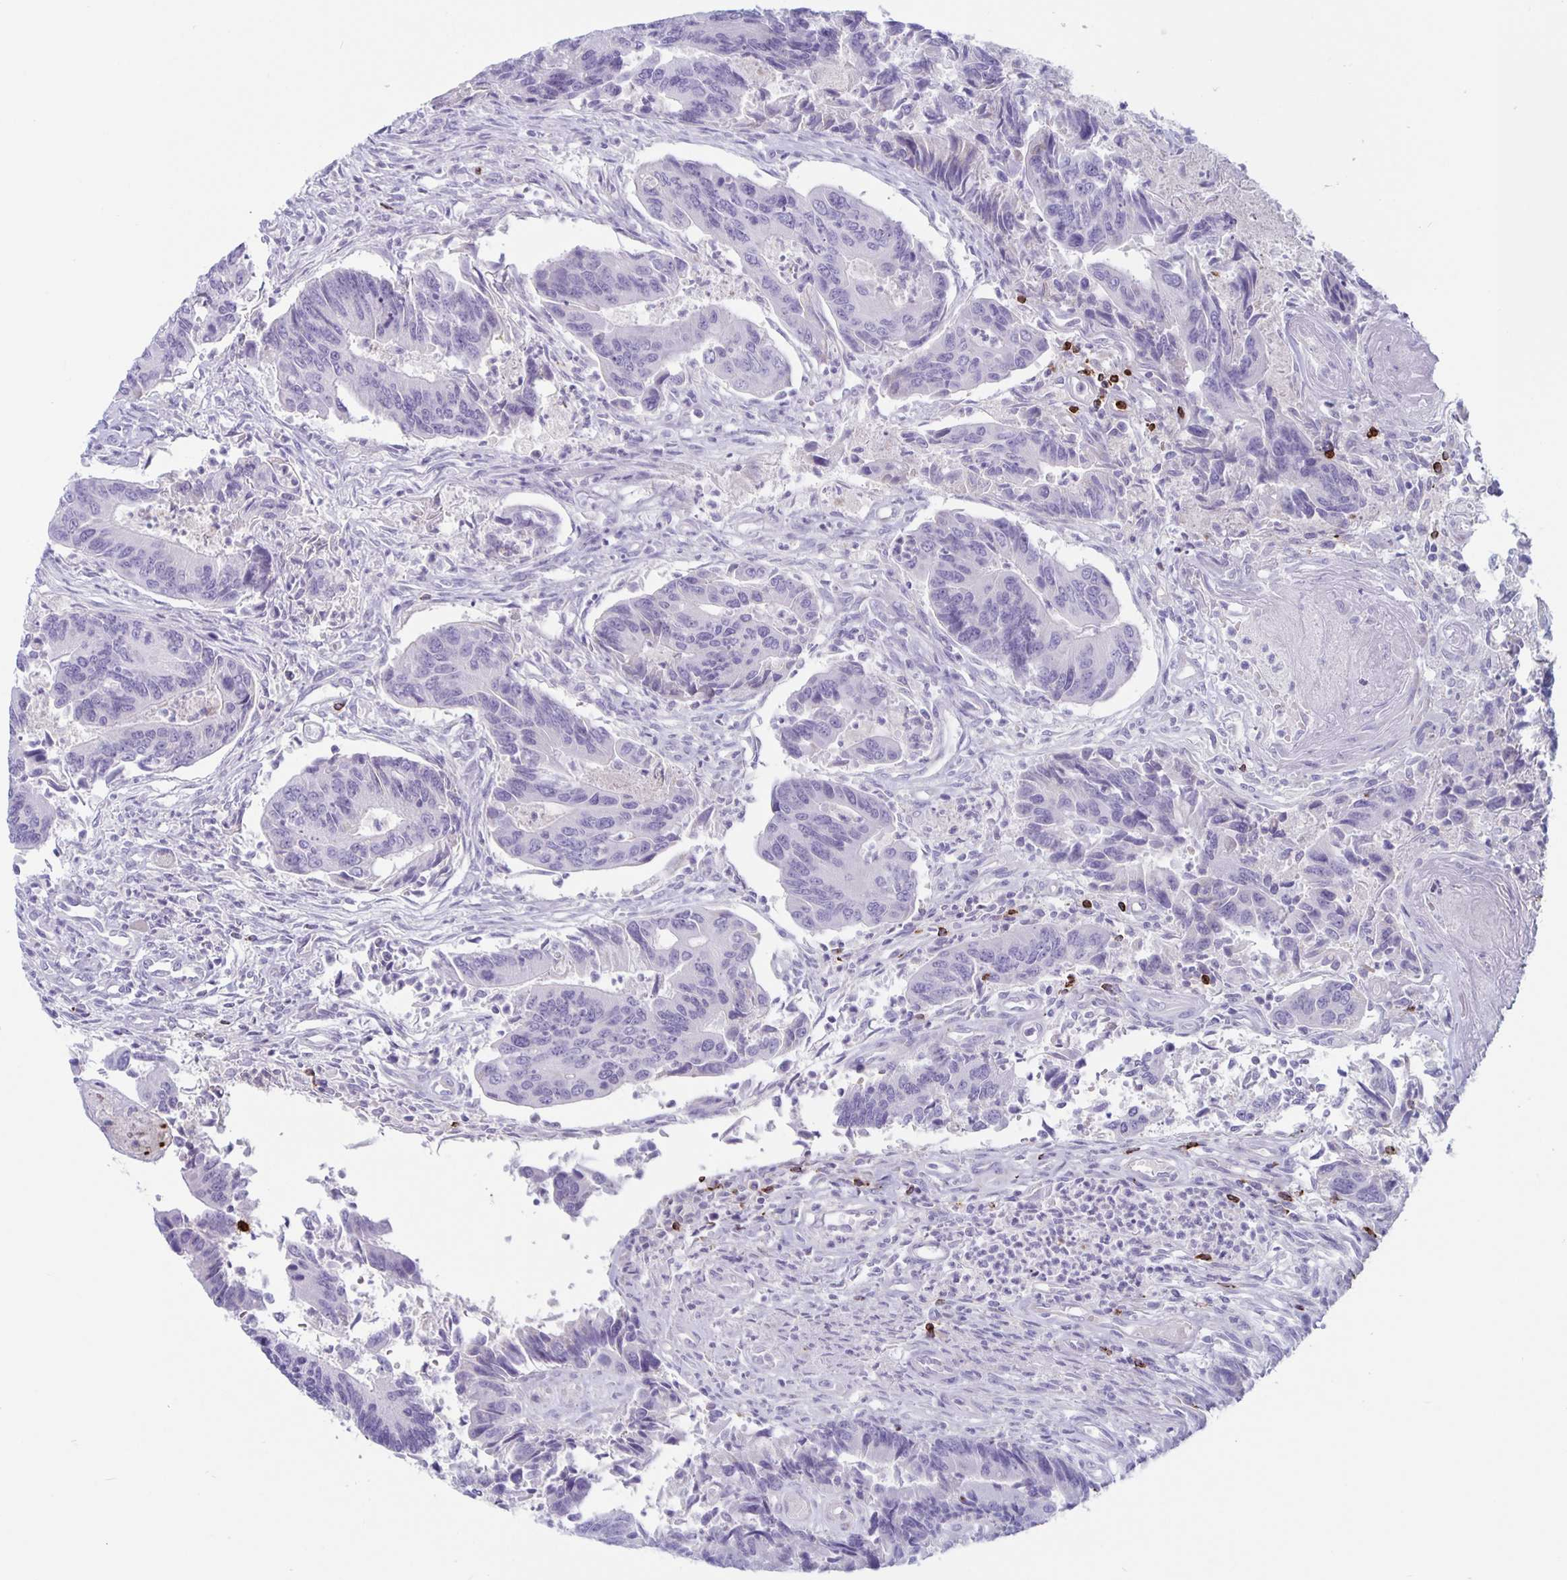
{"staining": {"intensity": "negative", "quantity": "none", "location": "none"}, "tissue": "colorectal cancer", "cell_type": "Tumor cells", "image_type": "cancer", "snomed": [{"axis": "morphology", "description": "Adenocarcinoma, NOS"}, {"axis": "topography", "description": "Colon"}], "caption": "Tumor cells are negative for protein expression in human colorectal cancer (adenocarcinoma).", "gene": "GZMK", "patient": {"sex": "female", "age": 67}}